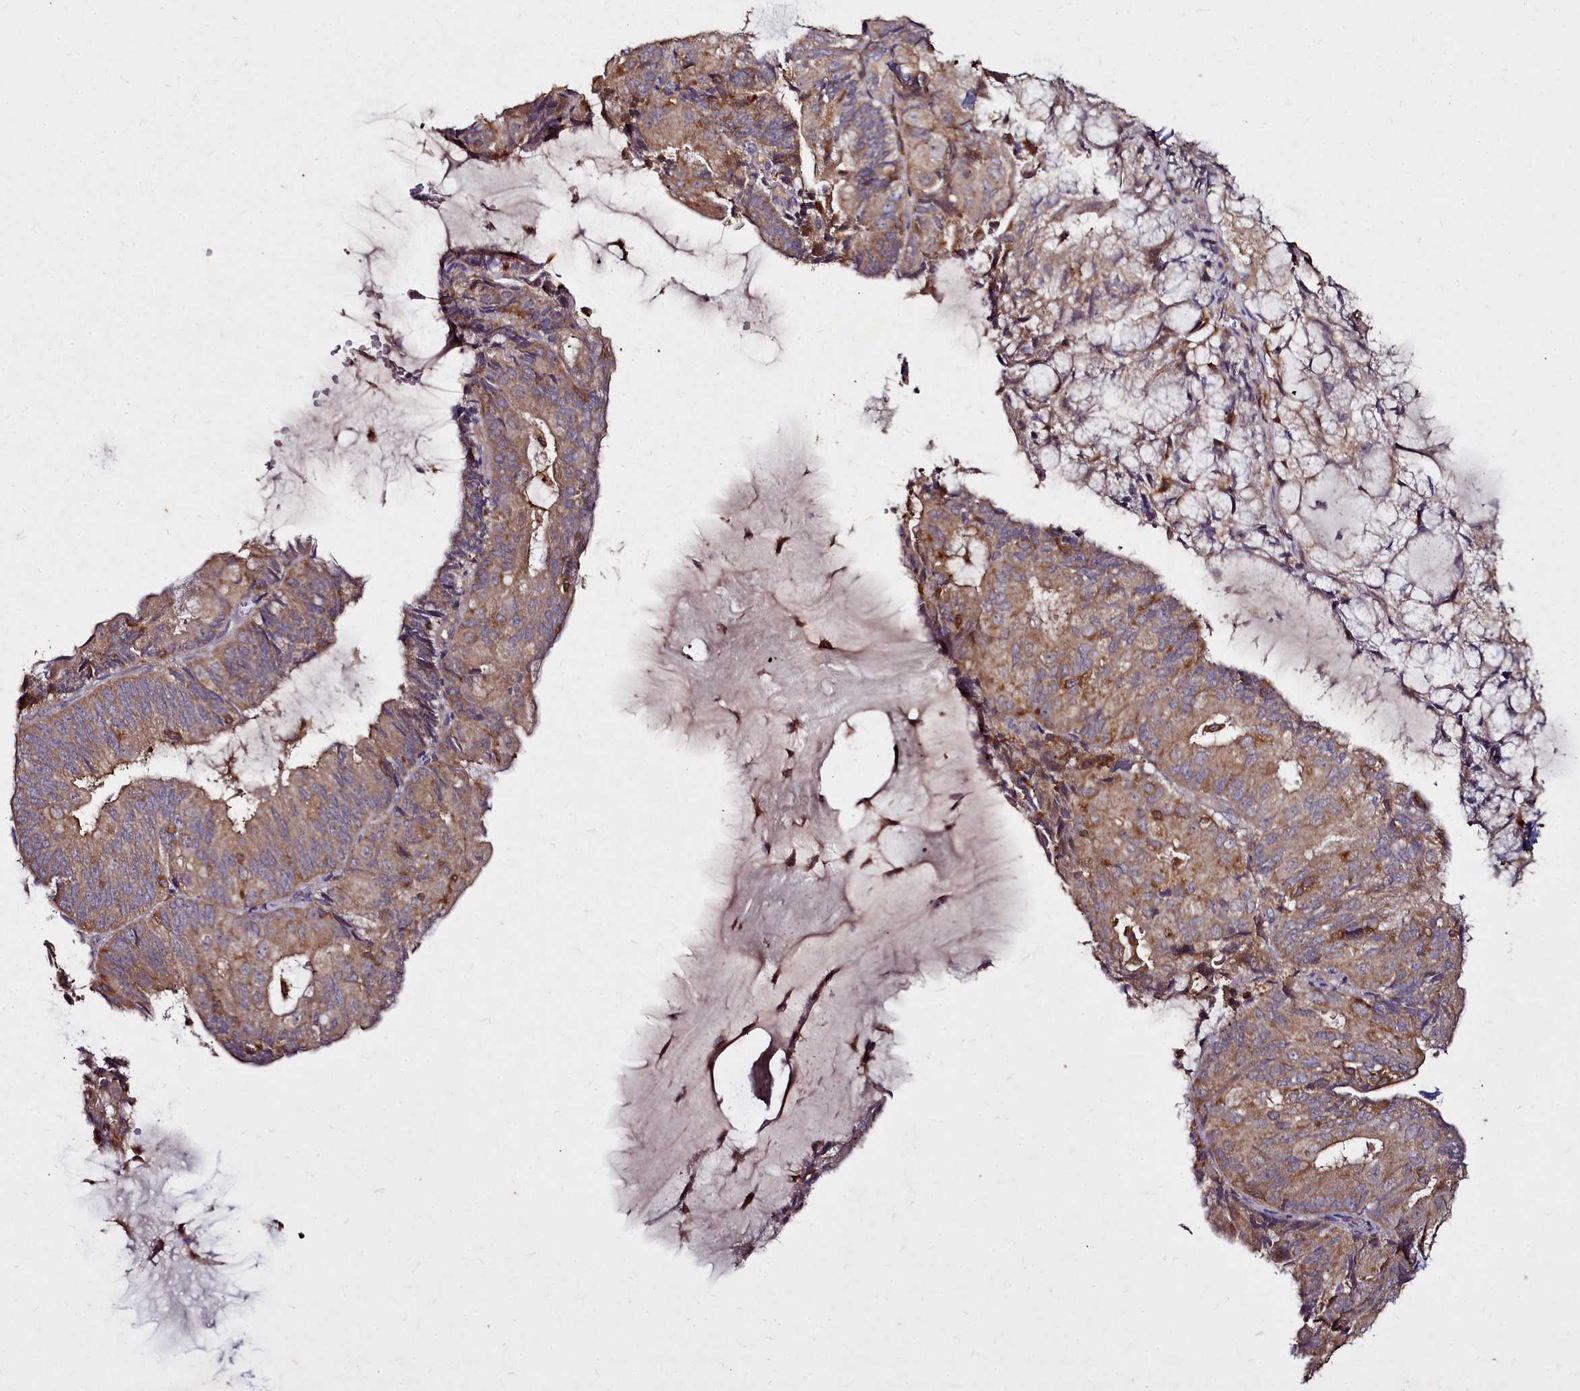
{"staining": {"intensity": "moderate", "quantity": "25%-75%", "location": "cytoplasmic/membranous"}, "tissue": "endometrial cancer", "cell_type": "Tumor cells", "image_type": "cancer", "snomed": [{"axis": "morphology", "description": "Adenocarcinoma, NOS"}, {"axis": "topography", "description": "Endometrium"}], "caption": "High-magnification brightfield microscopy of adenocarcinoma (endometrial) stained with DAB (brown) and counterstained with hematoxylin (blue). tumor cells exhibit moderate cytoplasmic/membranous staining is present in approximately25%-75% of cells.", "gene": "NCKAP1L", "patient": {"sex": "female", "age": 81}}